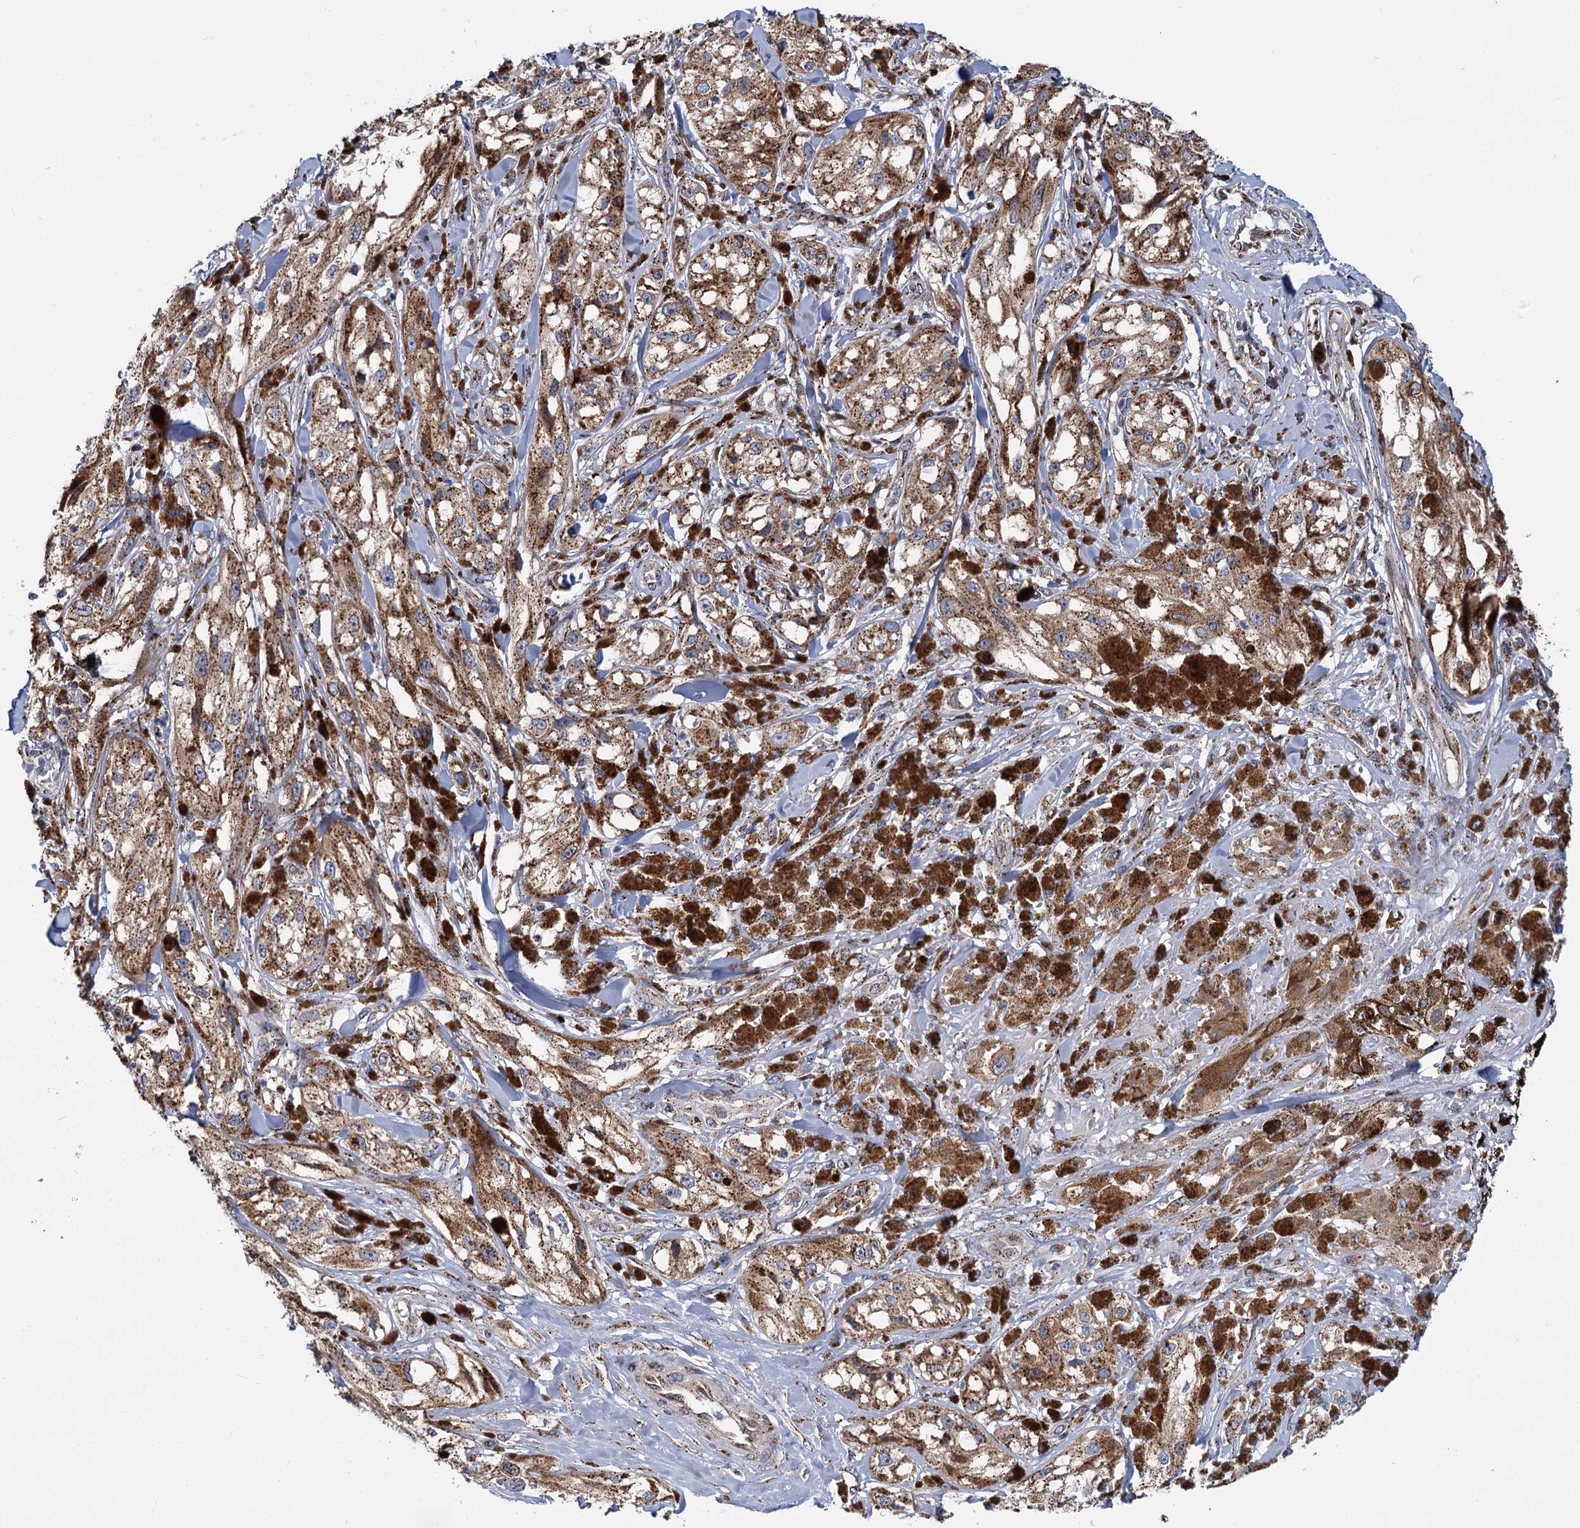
{"staining": {"intensity": "moderate", "quantity": ">75%", "location": "cytoplasmic/membranous"}, "tissue": "melanoma", "cell_type": "Tumor cells", "image_type": "cancer", "snomed": [{"axis": "morphology", "description": "Malignant melanoma, NOS"}, {"axis": "topography", "description": "Skin"}], "caption": "Protein staining of malignant melanoma tissue demonstrates moderate cytoplasmic/membranous positivity in about >75% of tumor cells.", "gene": "SUPT20H", "patient": {"sex": "male", "age": 88}}